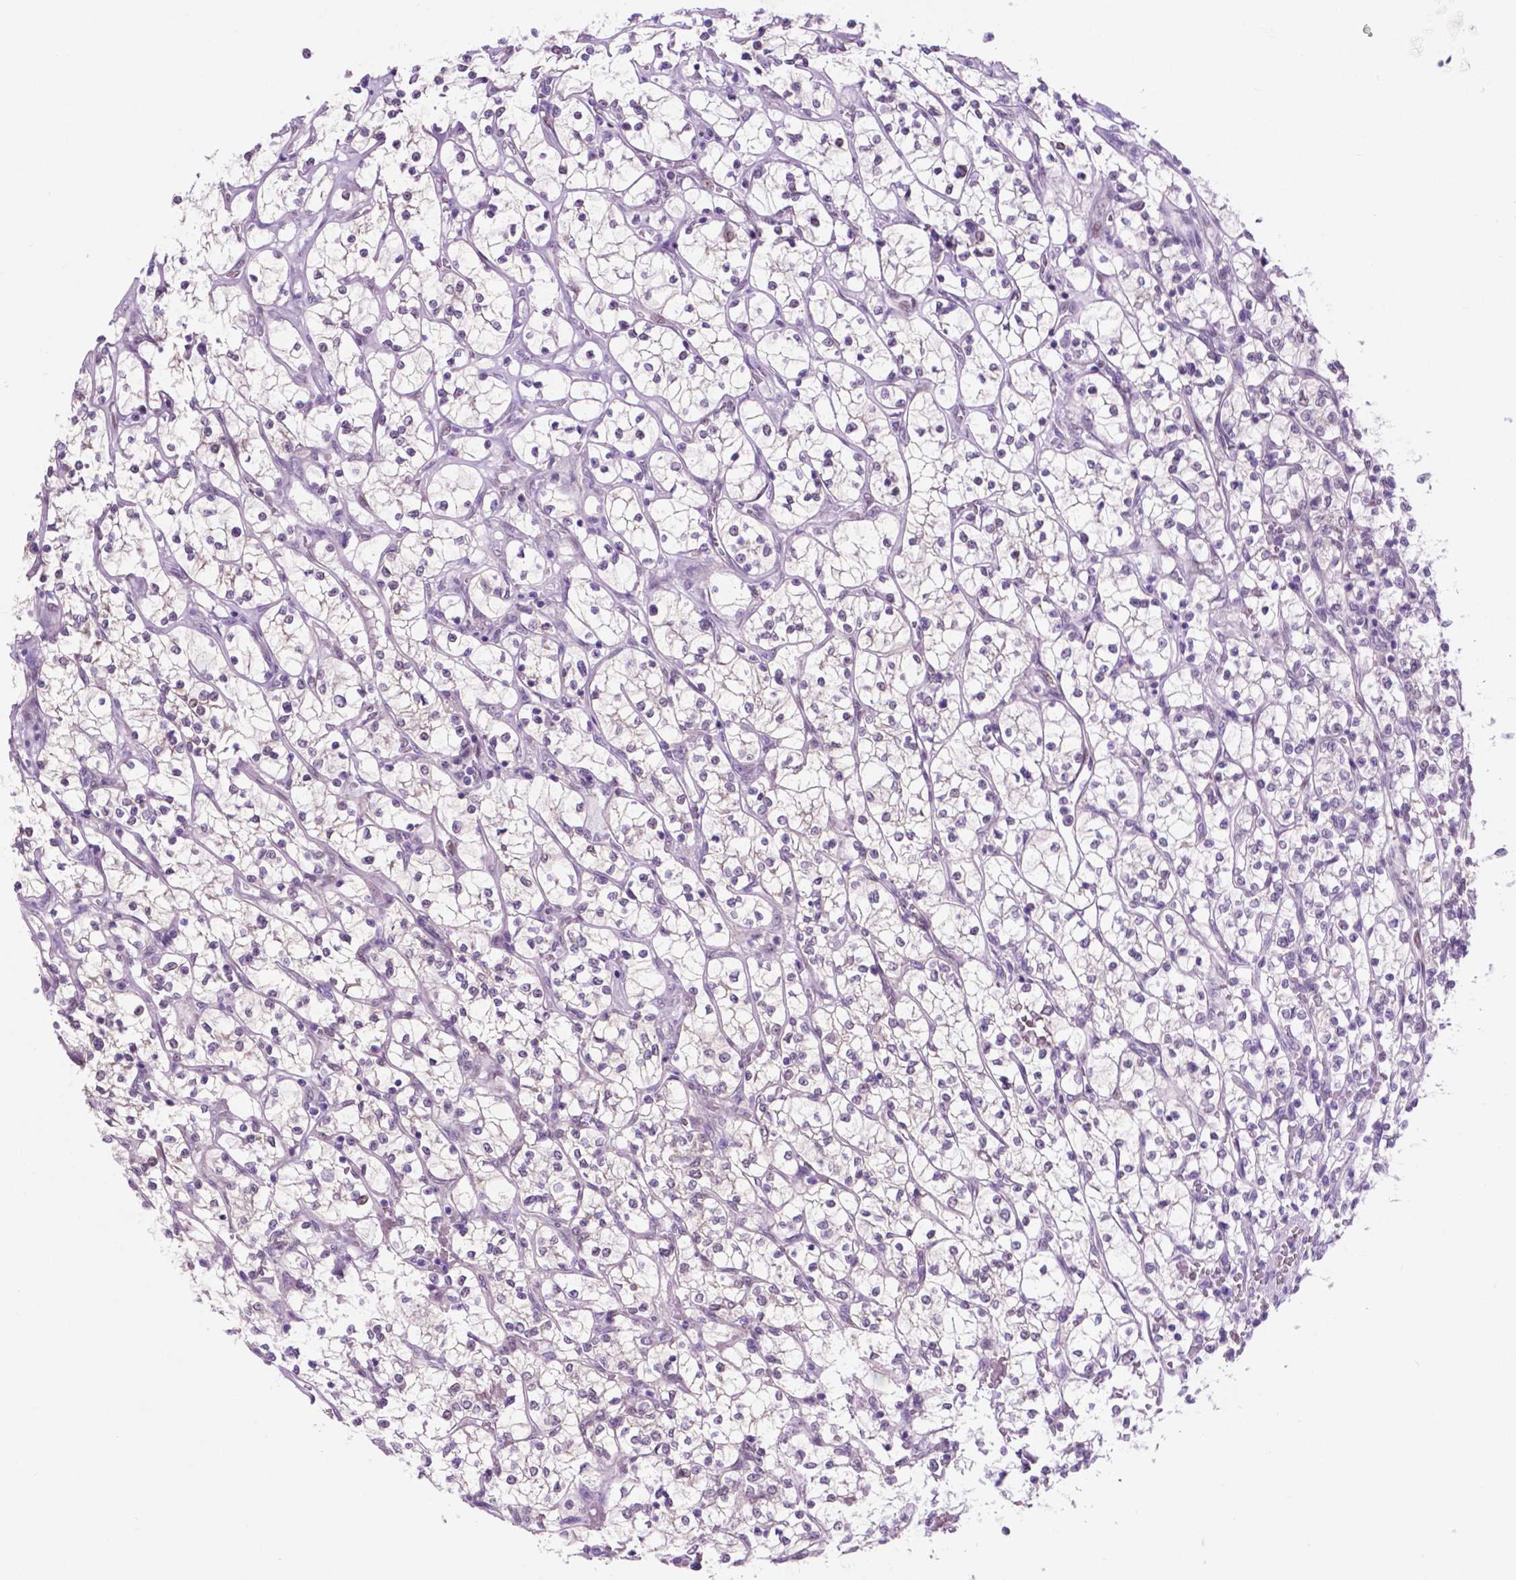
{"staining": {"intensity": "negative", "quantity": "none", "location": "none"}, "tissue": "renal cancer", "cell_type": "Tumor cells", "image_type": "cancer", "snomed": [{"axis": "morphology", "description": "Adenocarcinoma, NOS"}, {"axis": "topography", "description": "Kidney"}], "caption": "An image of renal cancer stained for a protein exhibits no brown staining in tumor cells.", "gene": "ACY3", "patient": {"sex": "female", "age": 64}}